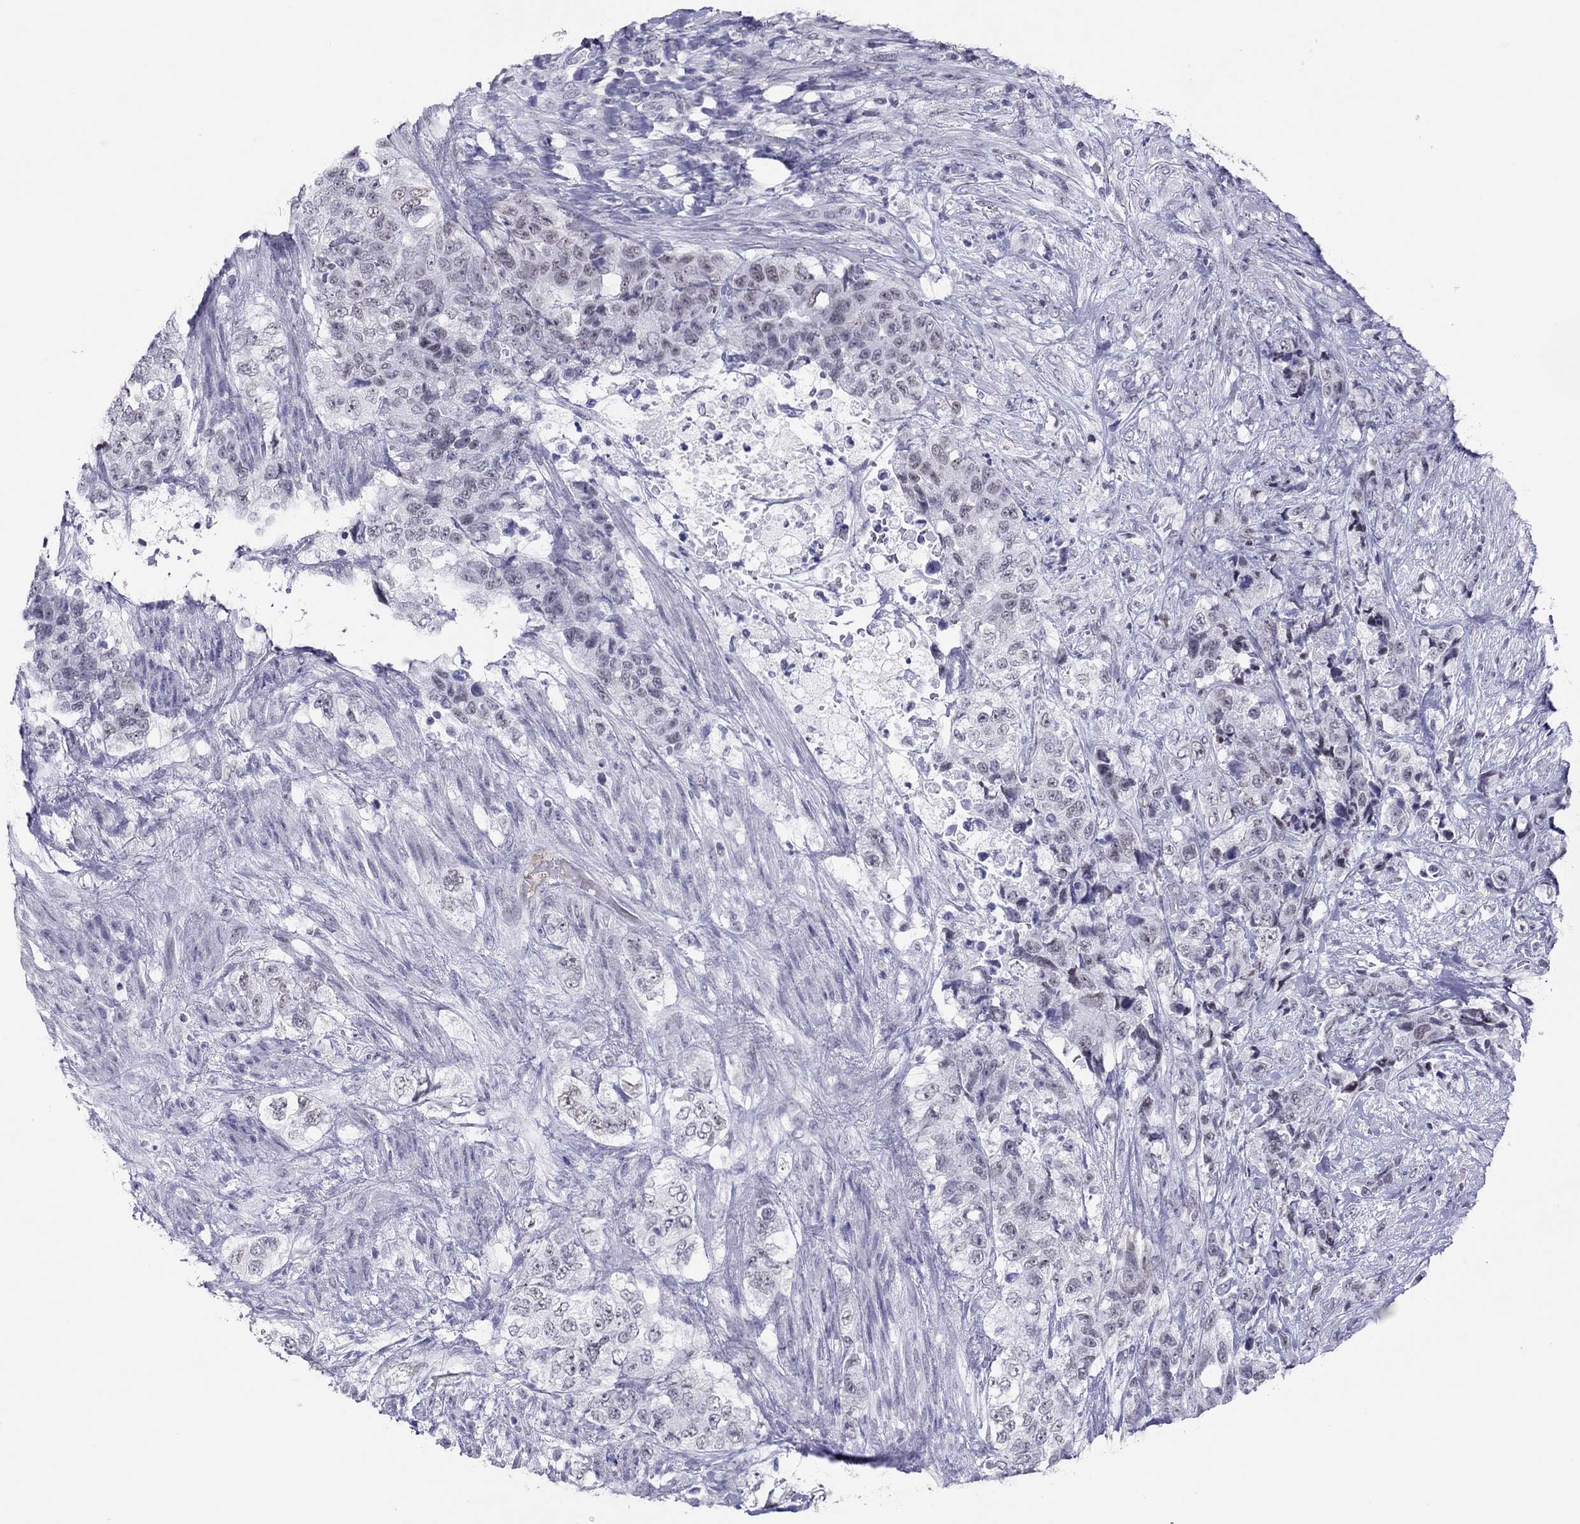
{"staining": {"intensity": "negative", "quantity": "none", "location": "none"}, "tissue": "urothelial cancer", "cell_type": "Tumor cells", "image_type": "cancer", "snomed": [{"axis": "morphology", "description": "Urothelial carcinoma, High grade"}, {"axis": "topography", "description": "Urinary bladder"}], "caption": "High power microscopy photomicrograph of an IHC micrograph of high-grade urothelial carcinoma, revealing no significant staining in tumor cells.", "gene": "JHY", "patient": {"sex": "female", "age": 78}}